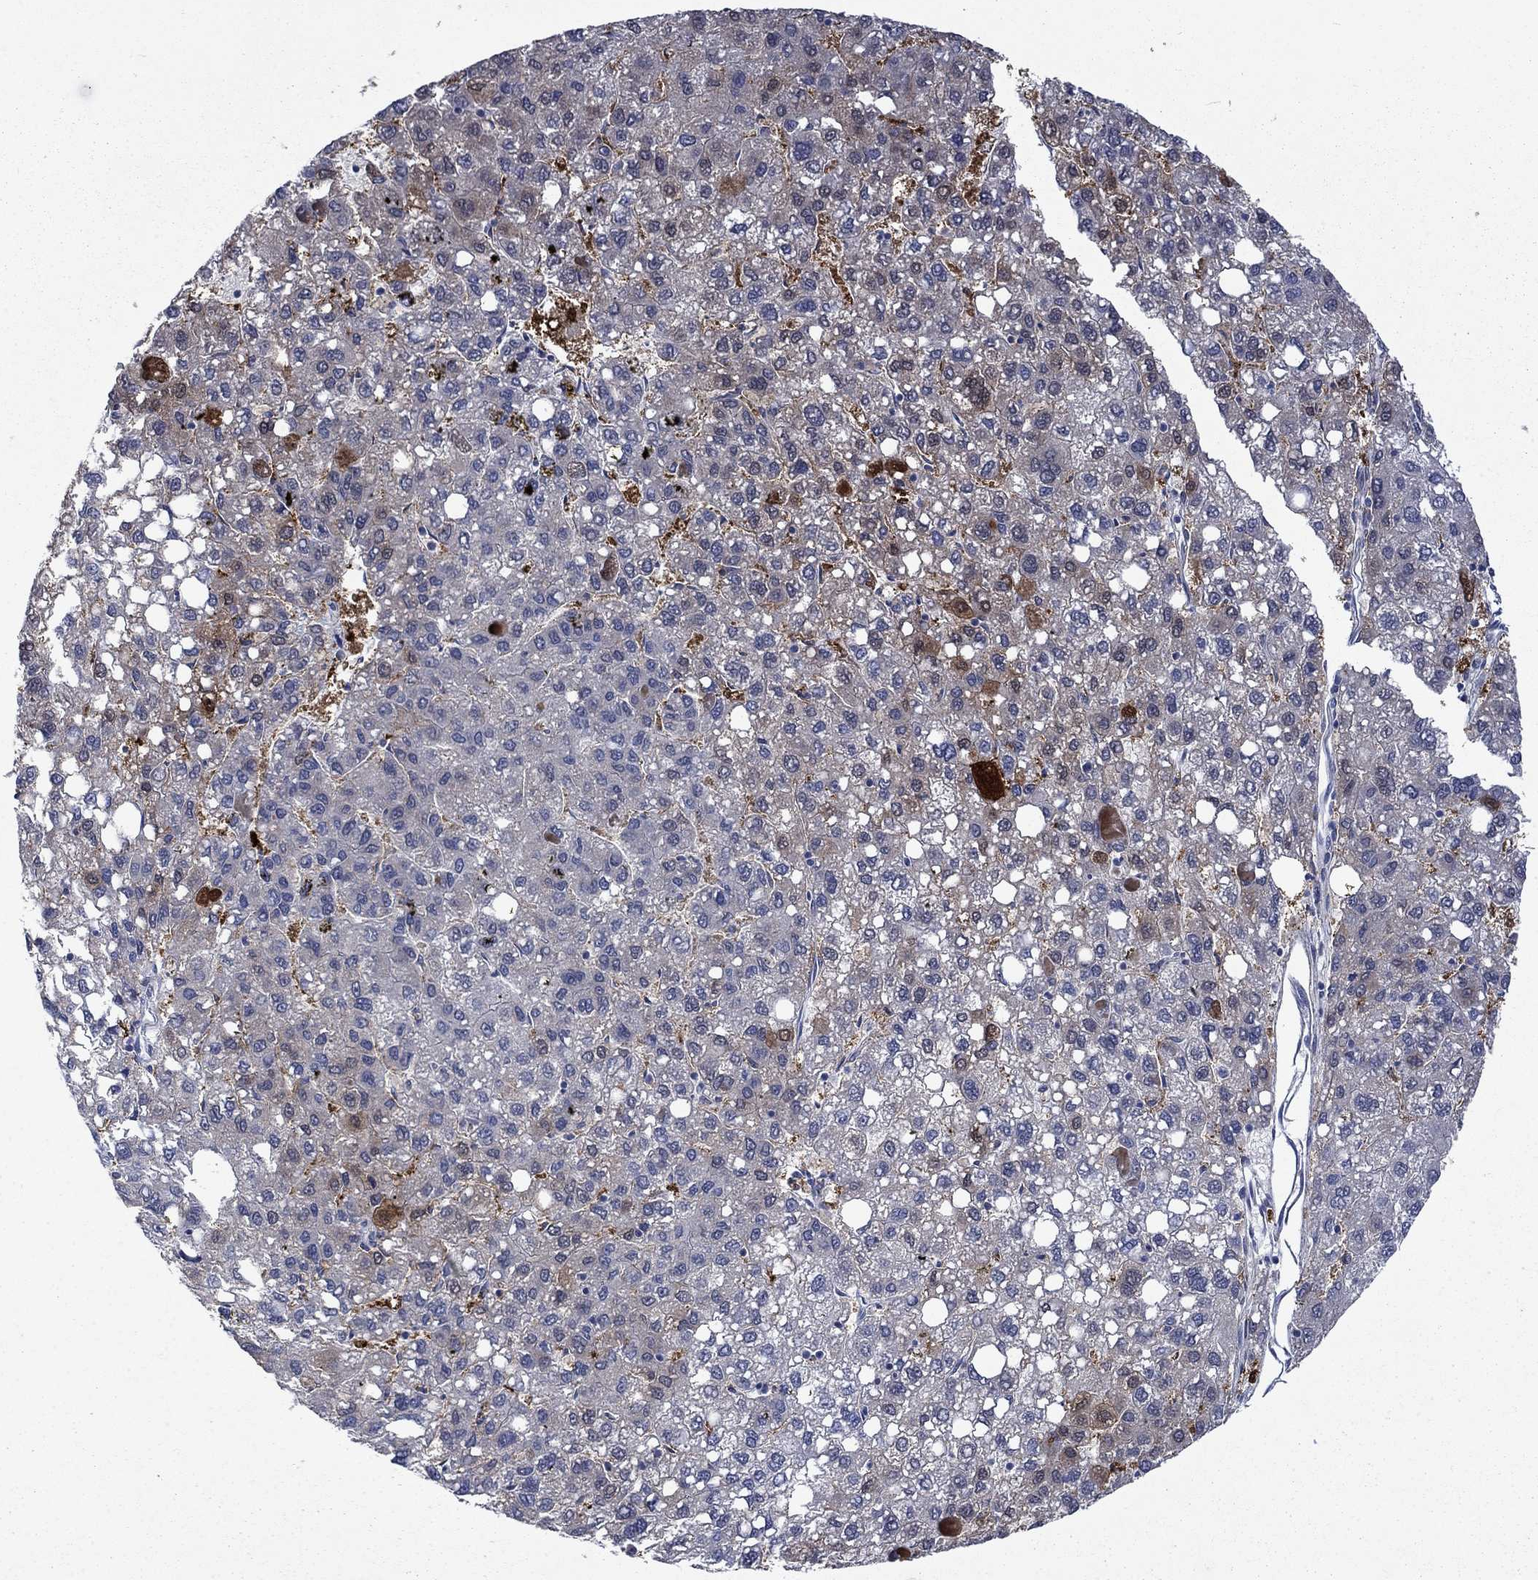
{"staining": {"intensity": "strong", "quantity": "<25%", "location": "cytoplasmic/membranous,nuclear"}, "tissue": "liver cancer", "cell_type": "Tumor cells", "image_type": "cancer", "snomed": [{"axis": "morphology", "description": "Carcinoma, Hepatocellular, NOS"}, {"axis": "topography", "description": "Liver"}], "caption": "Liver cancer stained with IHC exhibits strong cytoplasmic/membranous and nuclear expression in about <25% of tumor cells. Nuclei are stained in blue.", "gene": "CBR1", "patient": {"sex": "female", "age": 82}}